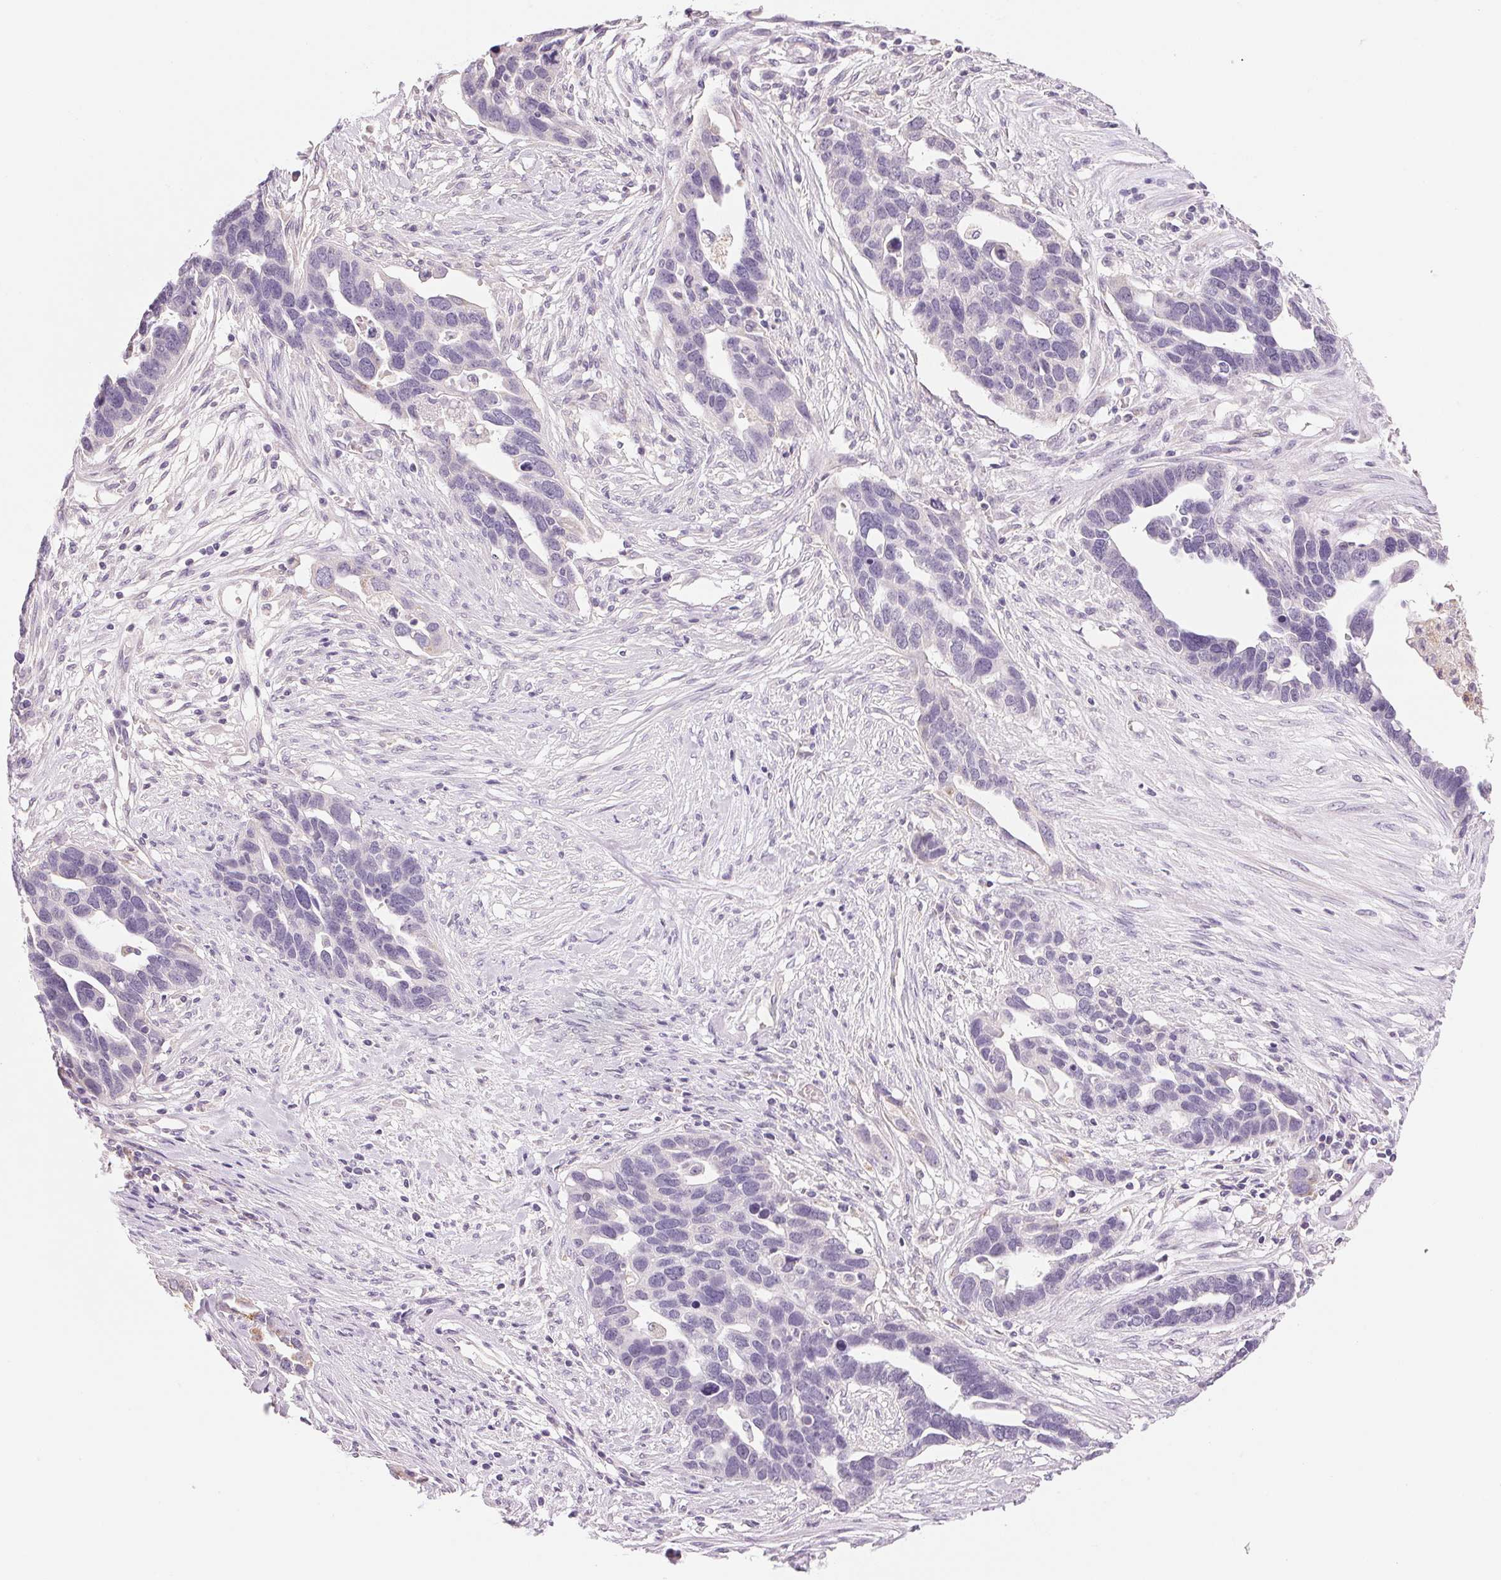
{"staining": {"intensity": "negative", "quantity": "none", "location": "none"}, "tissue": "ovarian cancer", "cell_type": "Tumor cells", "image_type": "cancer", "snomed": [{"axis": "morphology", "description": "Cystadenocarcinoma, serous, NOS"}, {"axis": "topography", "description": "Ovary"}], "caption": "High magnification brightfield microscopy of ovarian cancer (serous cystadenocarcinoma) stained with DAB (brown) and counterstained with hematoxylin (blue): tumor cells show no significant staining.", "gene": "CYP11B1", "patient": {"sex": "female", "age": 54}}